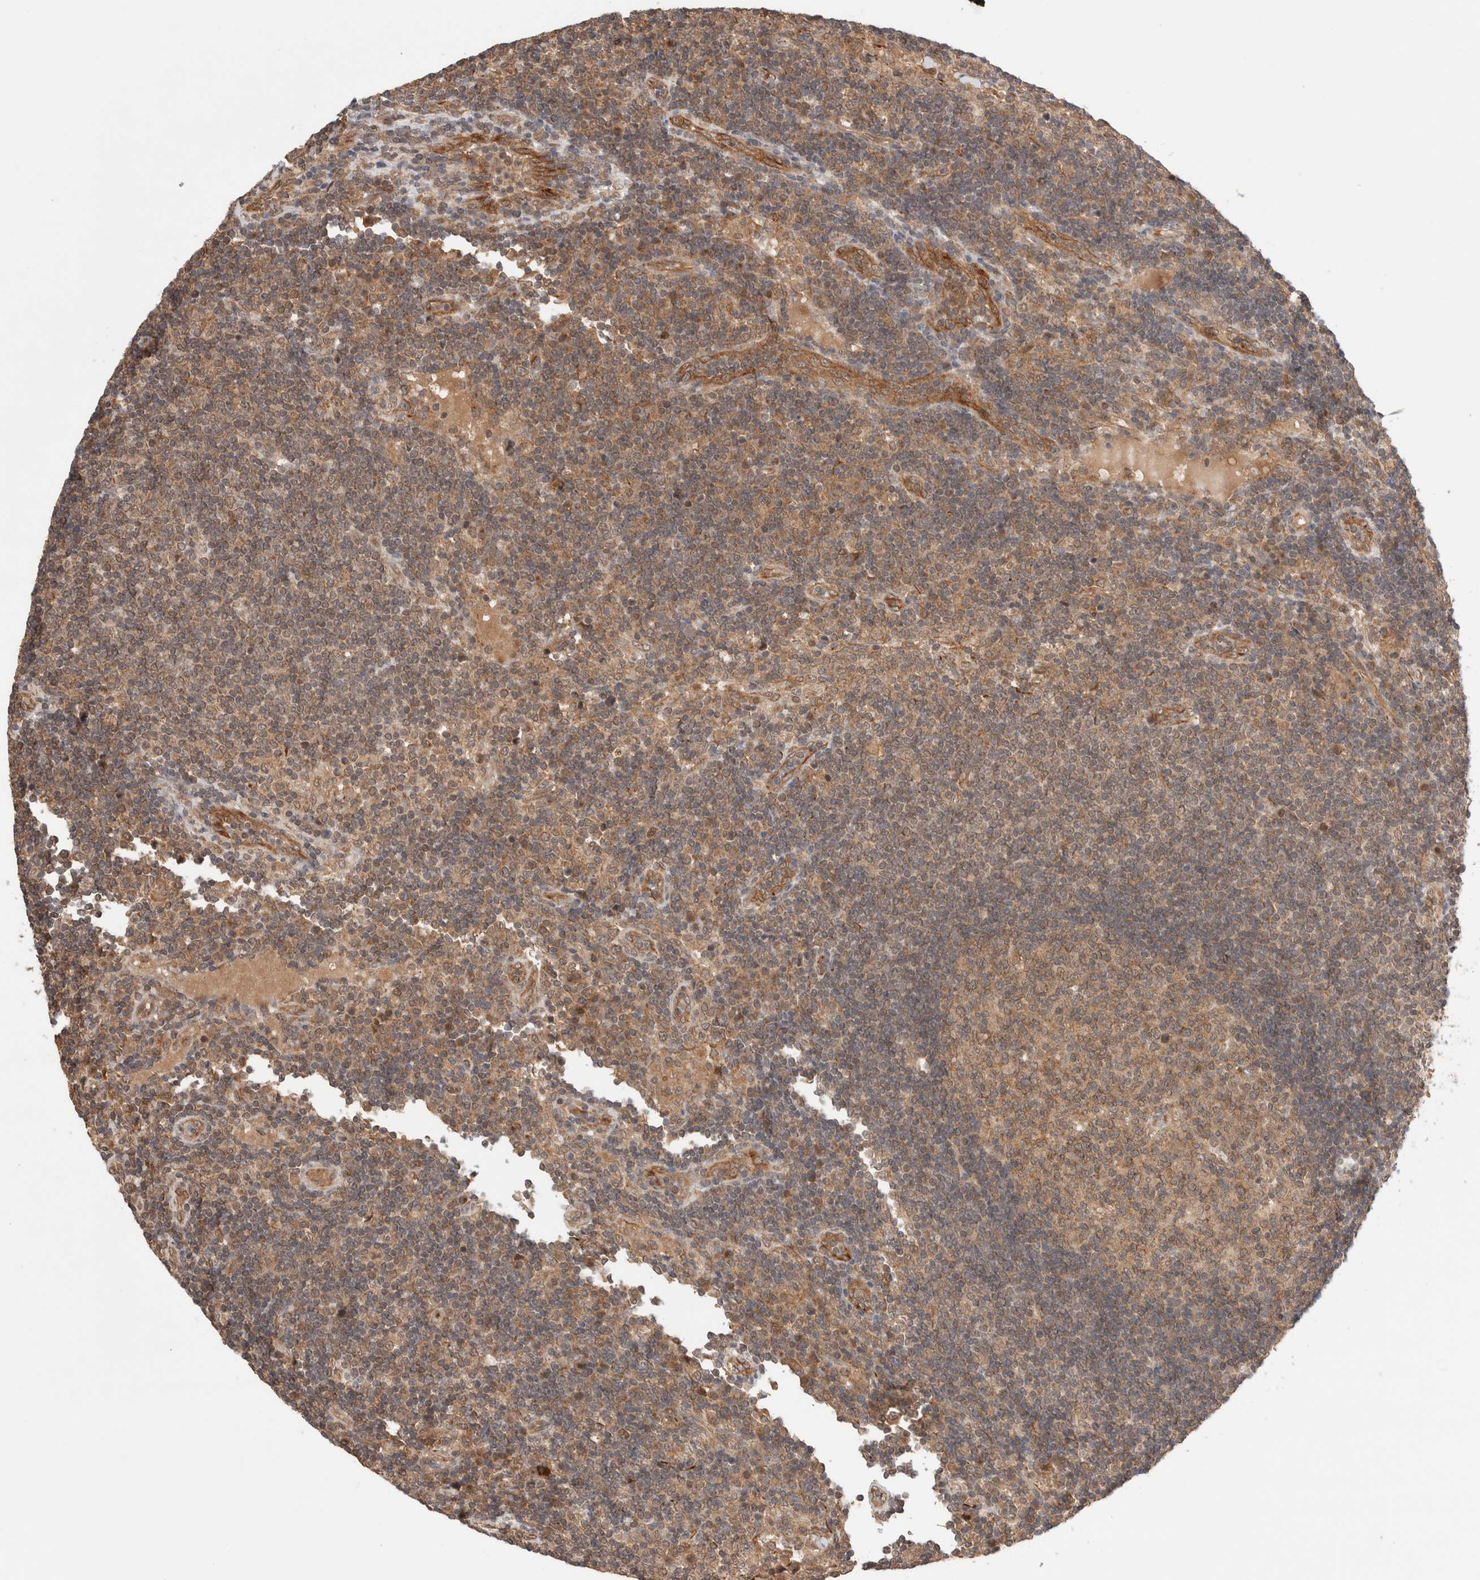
{"staining": {"intensity": "moderate", "quantity": ">75%", "location": "cytoplasmic/membranous"}, "tissue": "lymph node", "cell_type": "Germinal center cells", "image_type": "normal", "snomed": [{"axis": "morphology", "description": "Normal tissue, NOS"}, {"axis": "topography", "description": "Lymph node"}], "caption": "The image shows staining of benign lymph node, revealing moderate cytoplasmic/membranous protein staining (brown color) within germinal center cells. Immunohistochemistry (ihc) stains the protein of interest in brown and the nuclei are stained blue.", "gene": "SIKE1", "patient": {"sex": "female", "age": 53}}